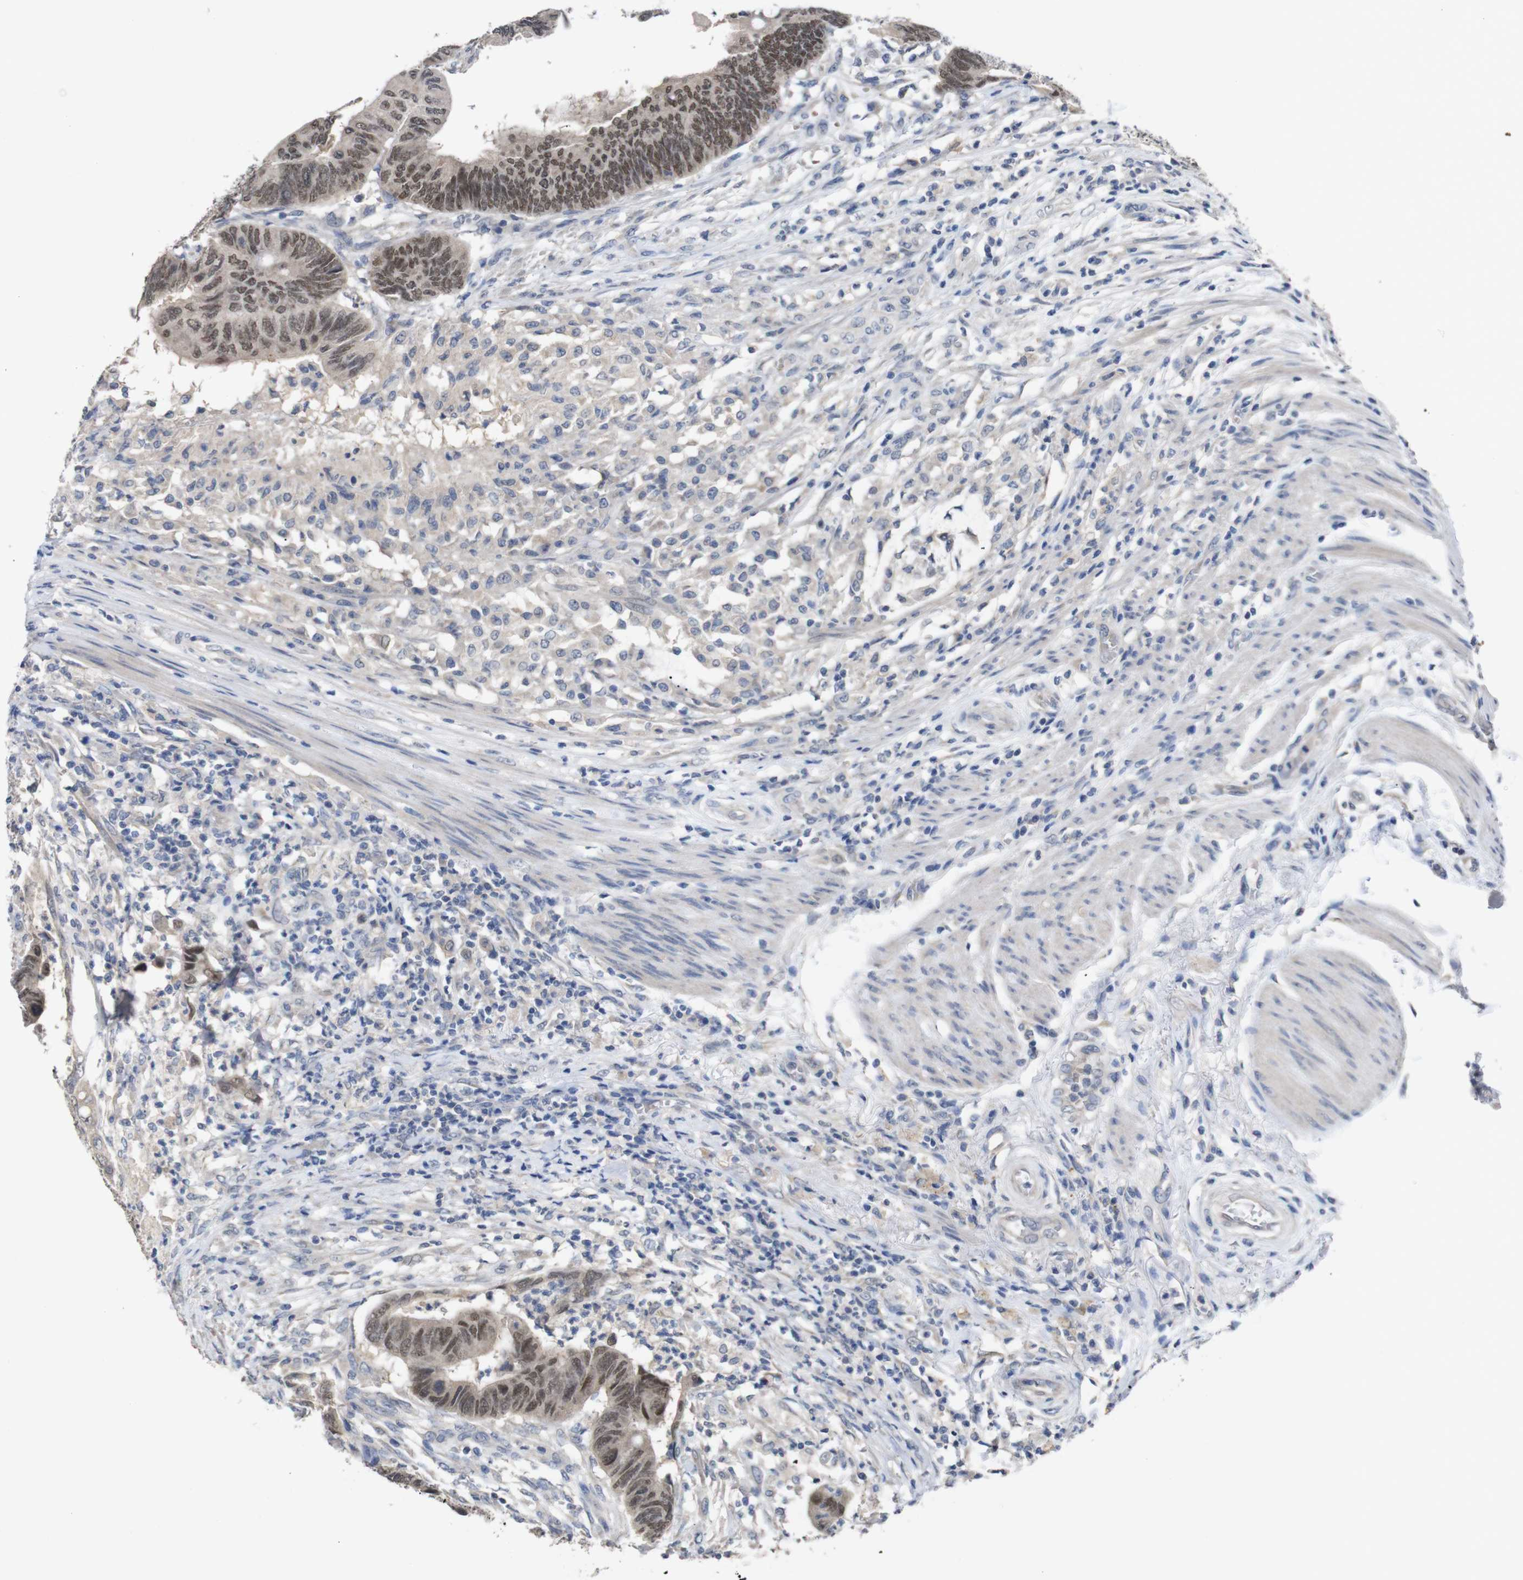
{"staining": {"intensity": "moderate", "quantity": ">75%", "location": "nuclear"}, "tissue": "colorectal cancer", "cell_type": "Tumor cells", "image_type": "cancer", "snomed": [{"axis": "morphology", "description": "Normal tissue, NOS"}, {"axis": "morphology", "description": "Adenocarcinoma, NOS"}, {"axis": "topography", "description": "Rectum"}, {"axis": "topography", "description": "Peripheral nerve tissue"}], "caption": "High-power microscopy captured an immunohistochemistry (IHC) micrograph of colorectal cancer, revealing moderate nuclear staining in approximately >75% of tumor cells.", "gene": "HNF1A", "patient": {"sex": "male", "age": 92}}